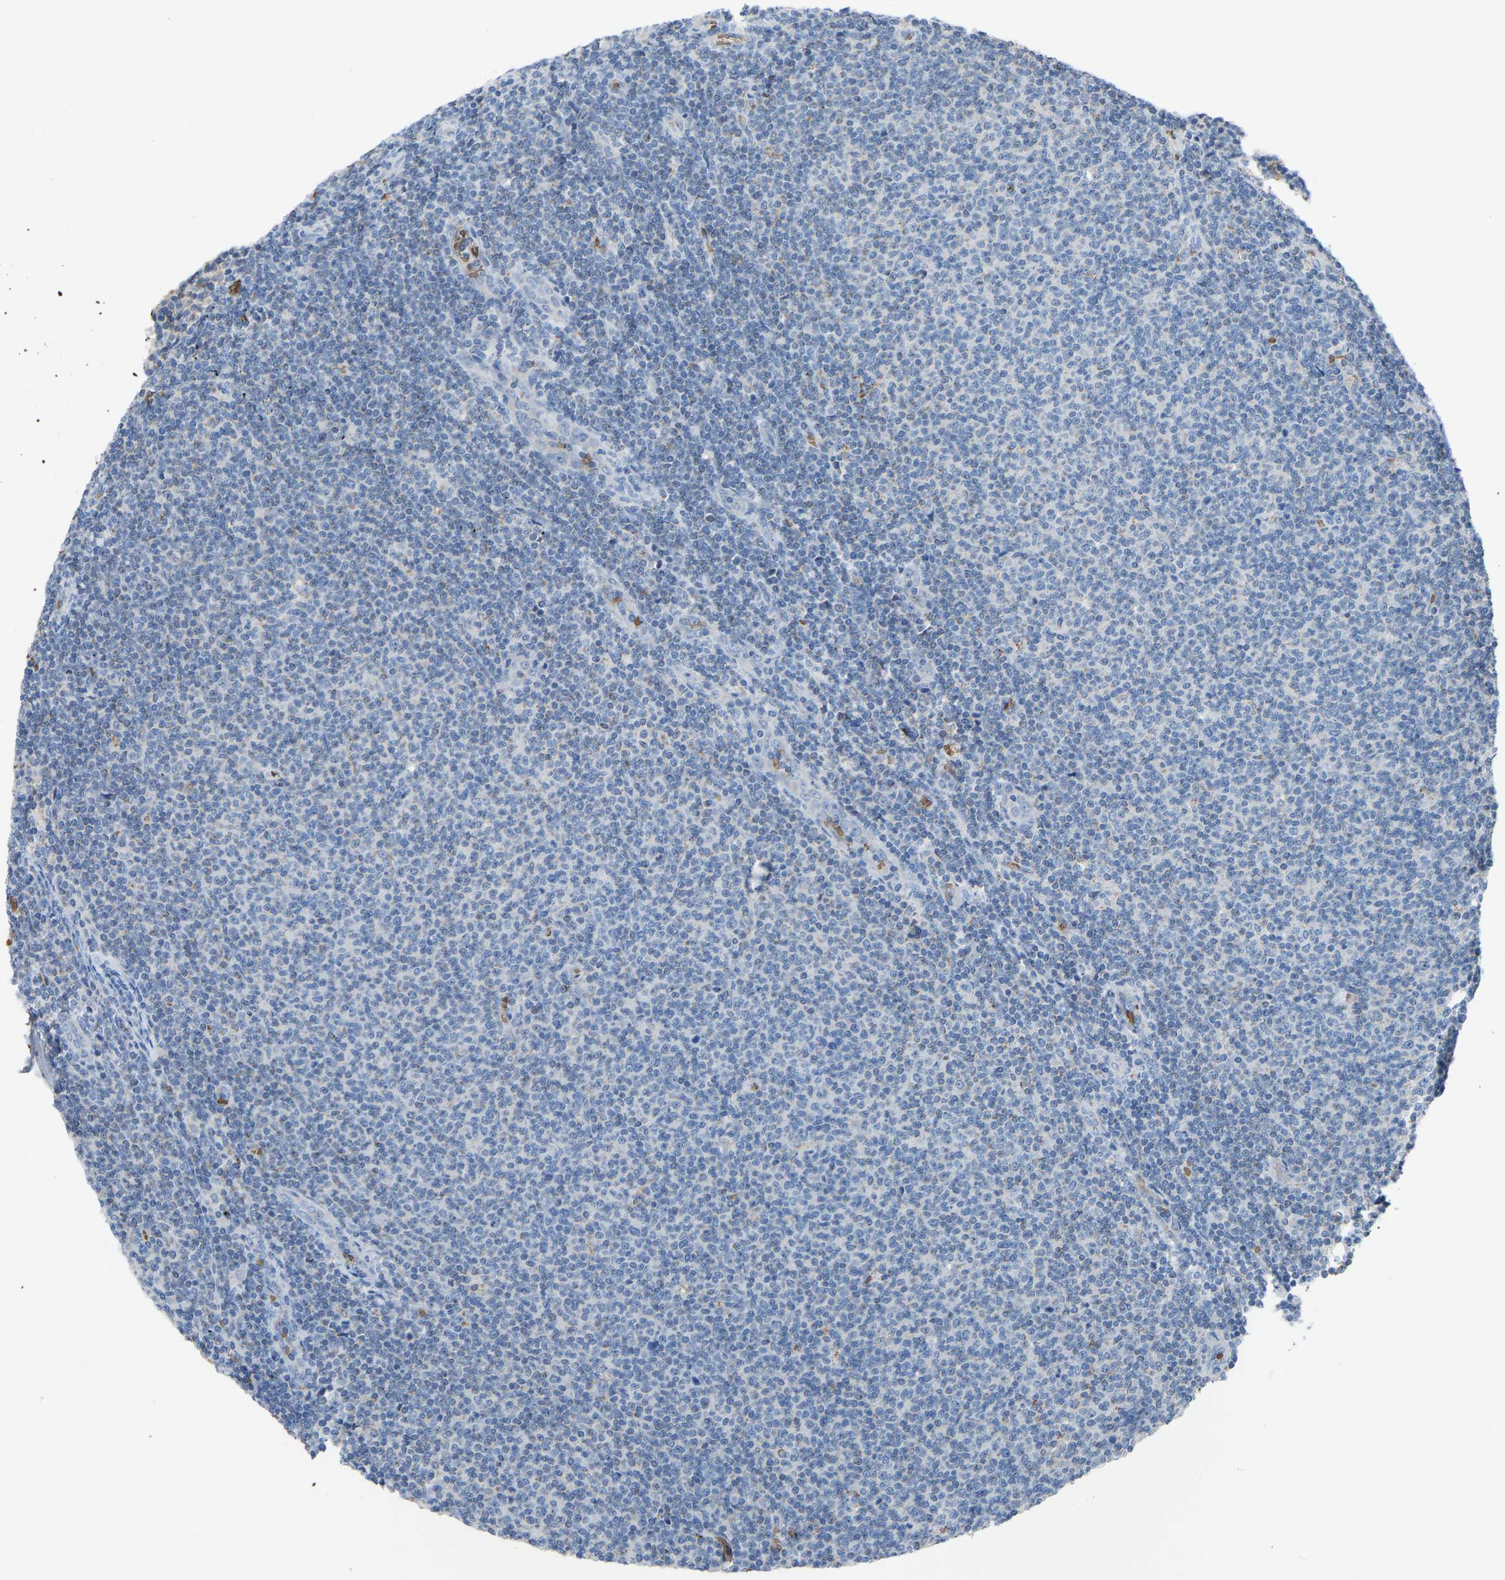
{"staining": {"intensity": "negative", "quantity": "none", "location": "none"}, "tissue": "lymphoma", "cell_type": "Tumor cells", "image_type": "cancer", "snomed": [{"axis": "morphology", "description": "Malignant lymphoma, non-Hodgkin's type, Low grade"}, {"axis": "topography", "description": "Lymph node"}], "caption": "Malignant lymphoma, non-Hodgkin's type (low-grade) was stained to show a protein in brown. There is no significant staining in tumor cells. Nuclei are stained in blue.", "gene": "PIGS", "patient": {"sex": "male", "age": 66}}